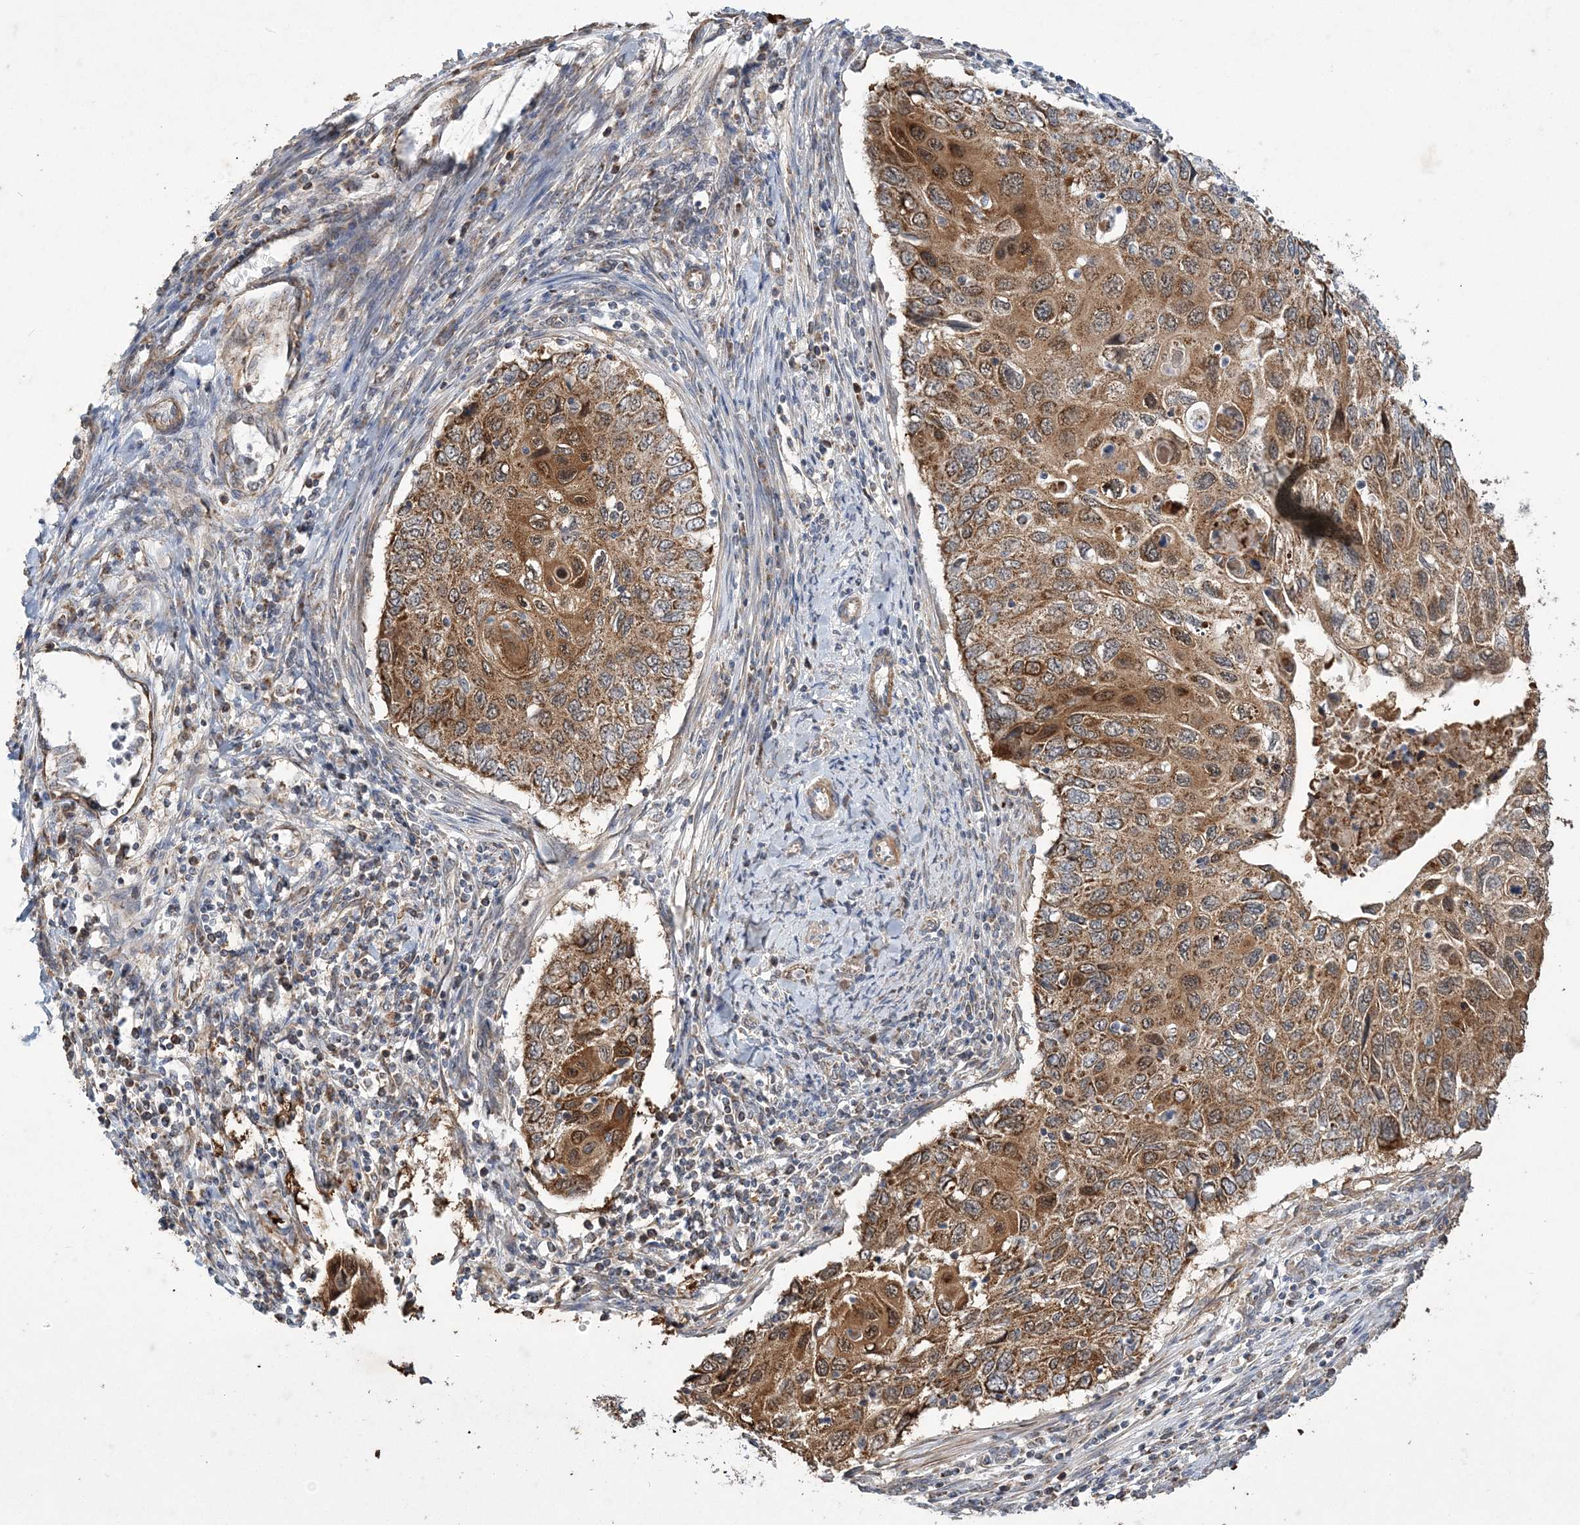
{"staining": {"intensity": "moderate", "quantity": ">75%", "location": "cytoplasmic/membranous"}, "tissue": "cervical cancer", "cell_type": "Tumor cells", "image_type": "cancer", "snomed": [{"axis": "morphology", "description": "Squamous cell carcinoma, NOS"}, {"axis": "topography", "description": "Cervix"}], "caption": "Immunohistochemistry (IHC) photomicrograph of human squamous cell carcinoma (cervical) stained for a protein (brown), which reveals medium levels of moderate cytoplasmic/membranous positivity in approximately >75% of tumor cells.", "gene": "SLX9", "patient": {"sex": "female", "age": 70}}